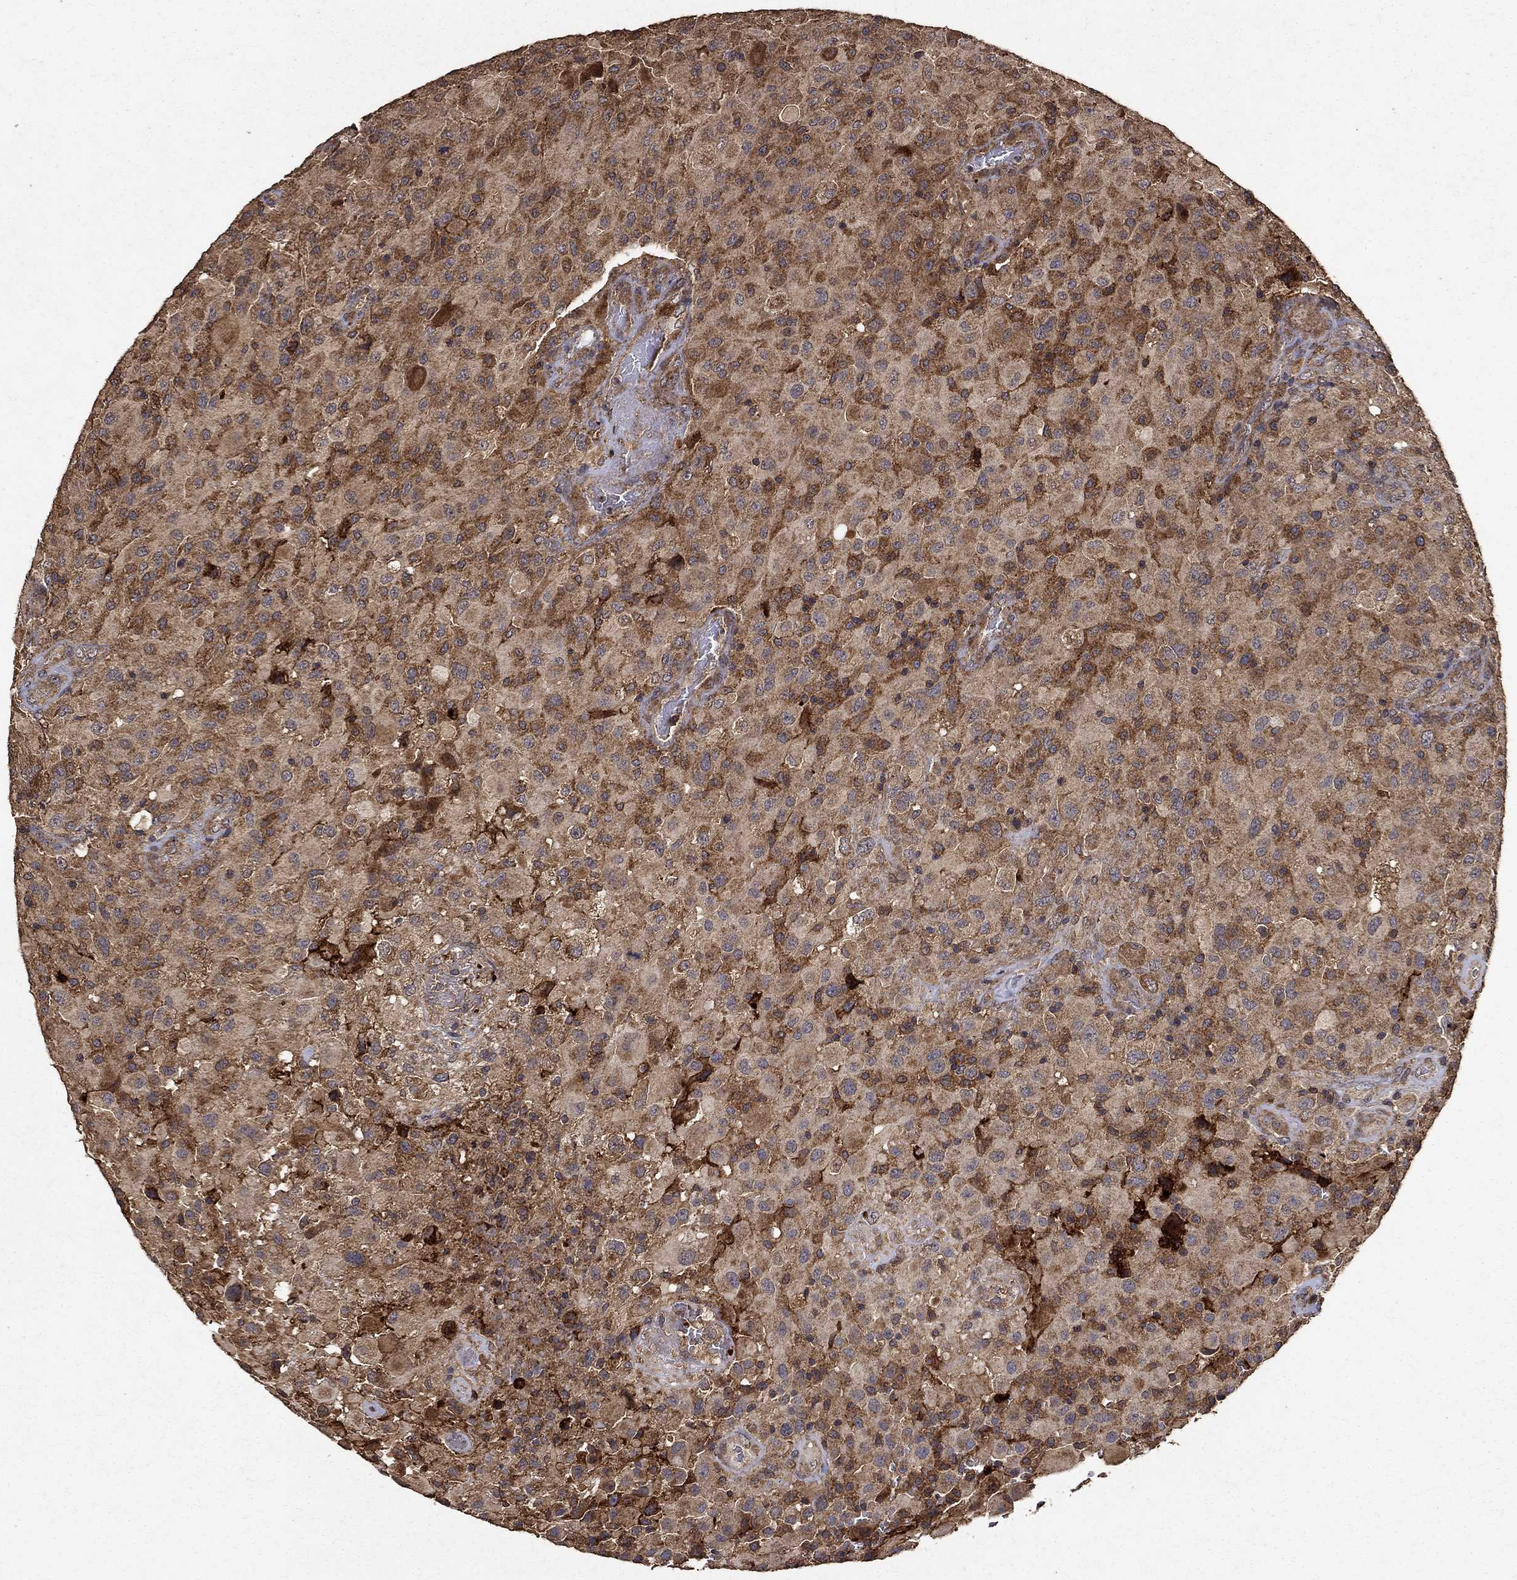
{"staining": {"intensity": "strong", "quantity": "25%-75%", "location": "cytoplasmic/membranous"}, "tissue": "glioma", "cell_type": "Tumor cells", "image_type": "cancer", "snomed": [{"axis": "morphology", "description": "Glioma, malignant, High grade"}, {"axis": "topography", "description": "Cerebral cortex"}], "caption": "This is a micrograph of immunohistochemistry staining of malignant glioma (high-grade), which shows strong staining in the cytoplasmic/membranous of tumor cells.", "gene": "IFRD1", "patient": {"sex": "male", "age": 35}}